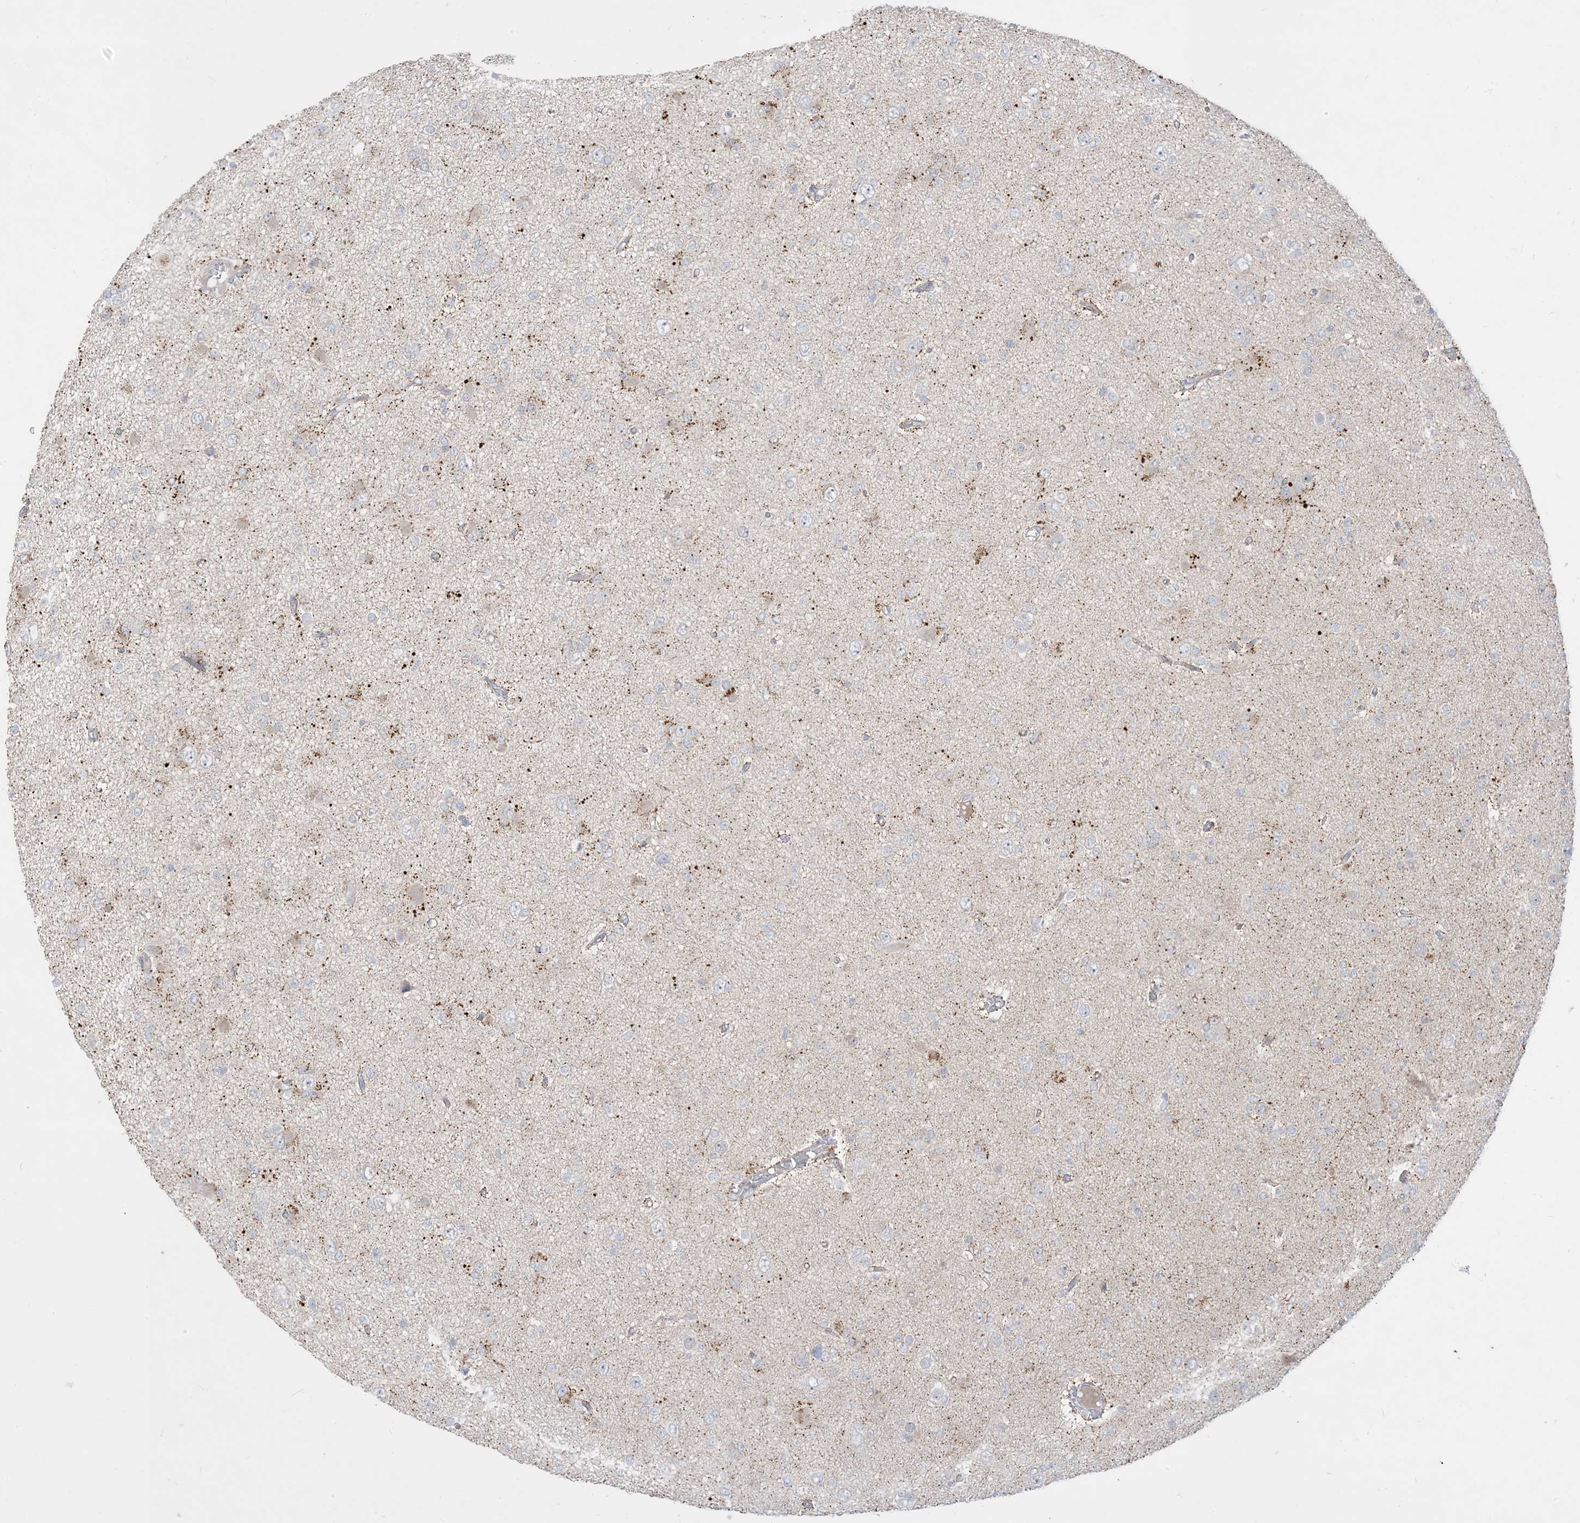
{"staining": {"intensity": "moderate", "quantity": "<25%", "location": "cytoplasmic/membranous"}, "tissue": "glioma", "cell_type": "Tumor cells", "image_type": "cancer", "snomed": [{"axis": "morphology", "description": "Glioma, malignant, Low grade"}, {"axis": "topography", "description": "Brain"}], "caption": "An IHC micrograph of neoplastic tissue is shown. Protein staining in brown highlights moderate cytoplasmic/membranous positivity in glioma within tumor cells. The staining was performed using DAB to visualize the protein expression in brown, while the nuclei were stained in blue with hematoxylin (Magnification: 20x).", "gene": "BHLHE40", "patient": {"sex": "female", "age": 22}}